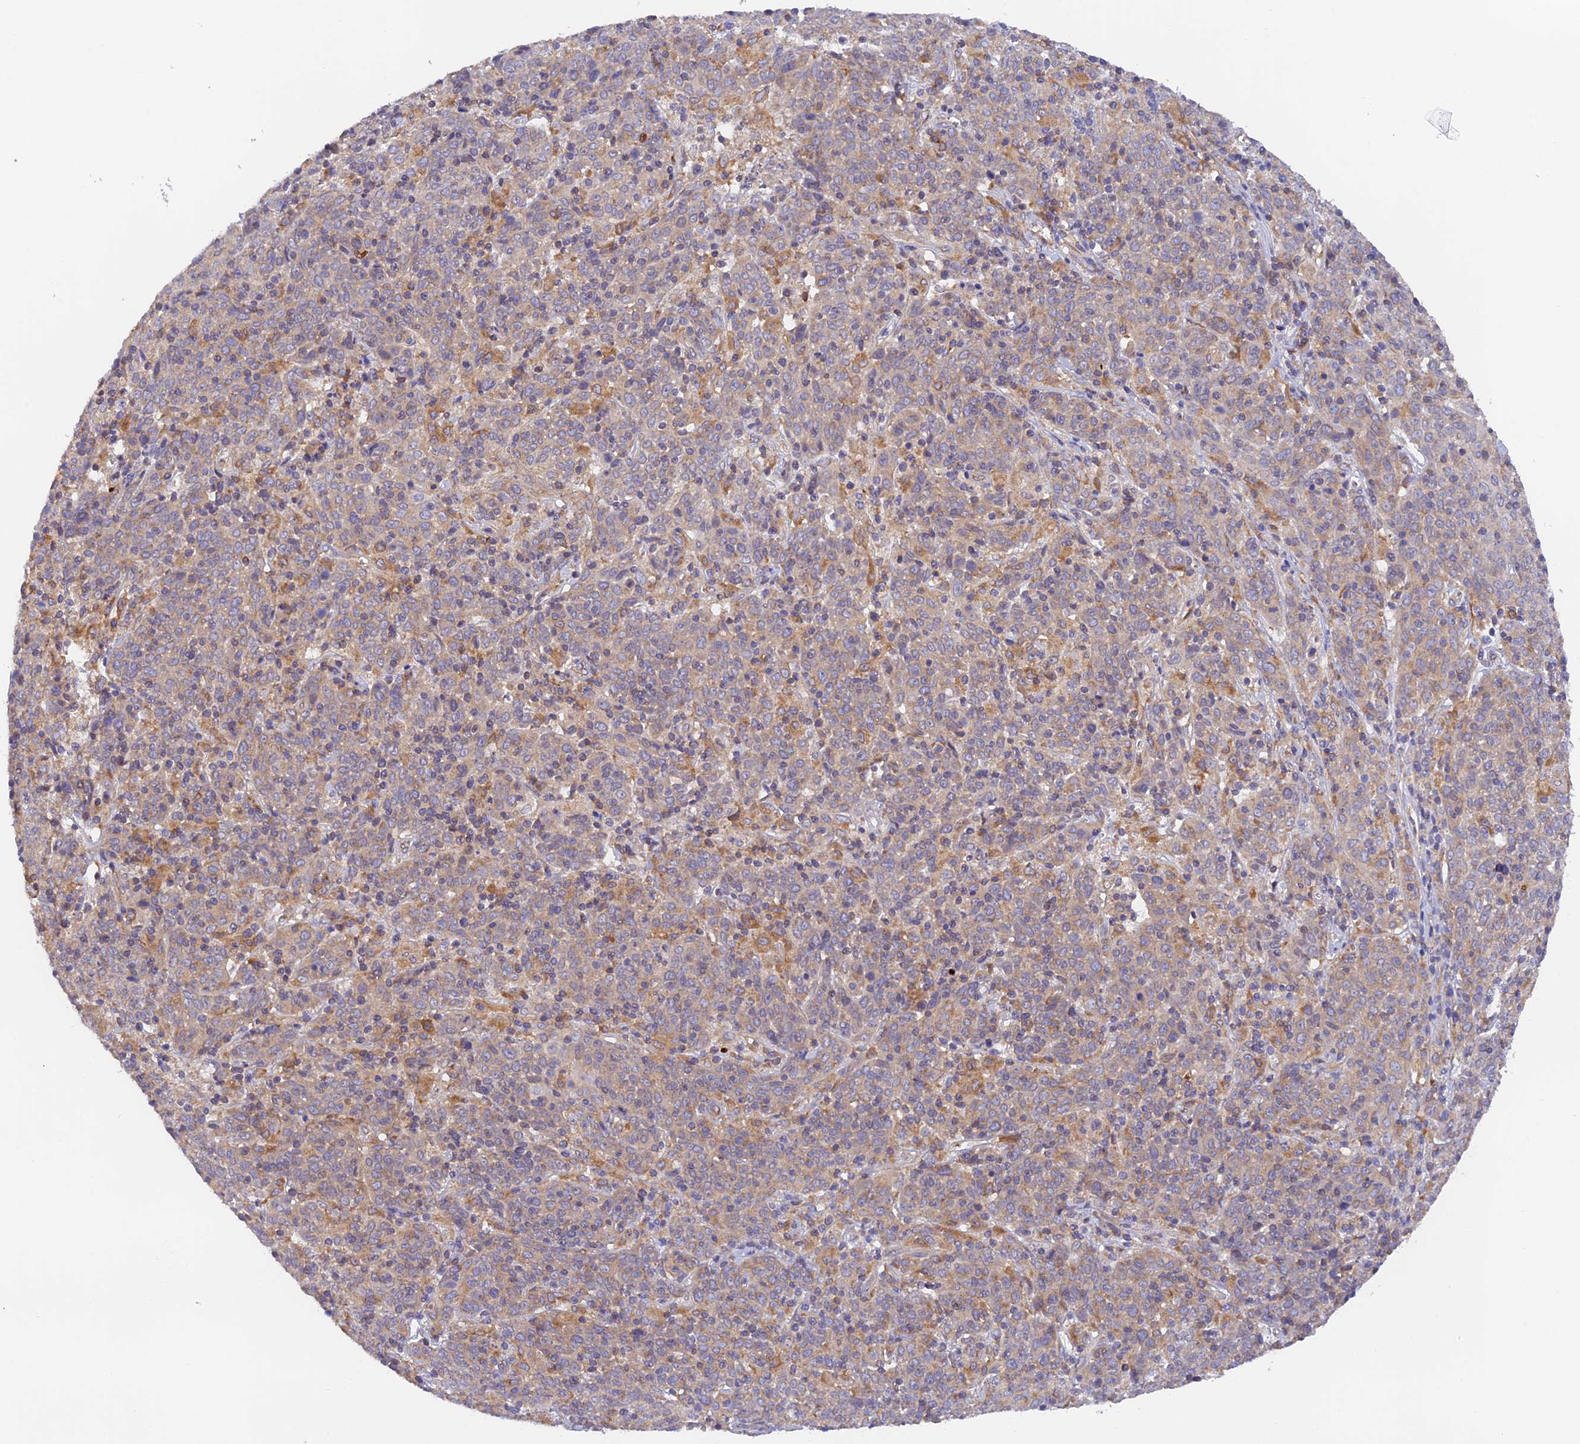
{"staining": {"intensity": "negative", "quantity": "none", "location": "none"}, "tissue": "cervical cancer", "cell_type": "Tumor cells", "image_type": "cancer", "snomed": [{"axis": "morphology", "description": "Squamous cell carcinoma, NOS"}, {"axis": "topography", "description": "Cervix"}], "caption": "Immunohistochemistry of human cervical squamous cell carcinoma shows no positivity in tumor cells. (DAB IHC visualized using brightfield microscopy, high magnification).", "gene": "RANBP6", "patient": {"sex": "female", "age": 67}}